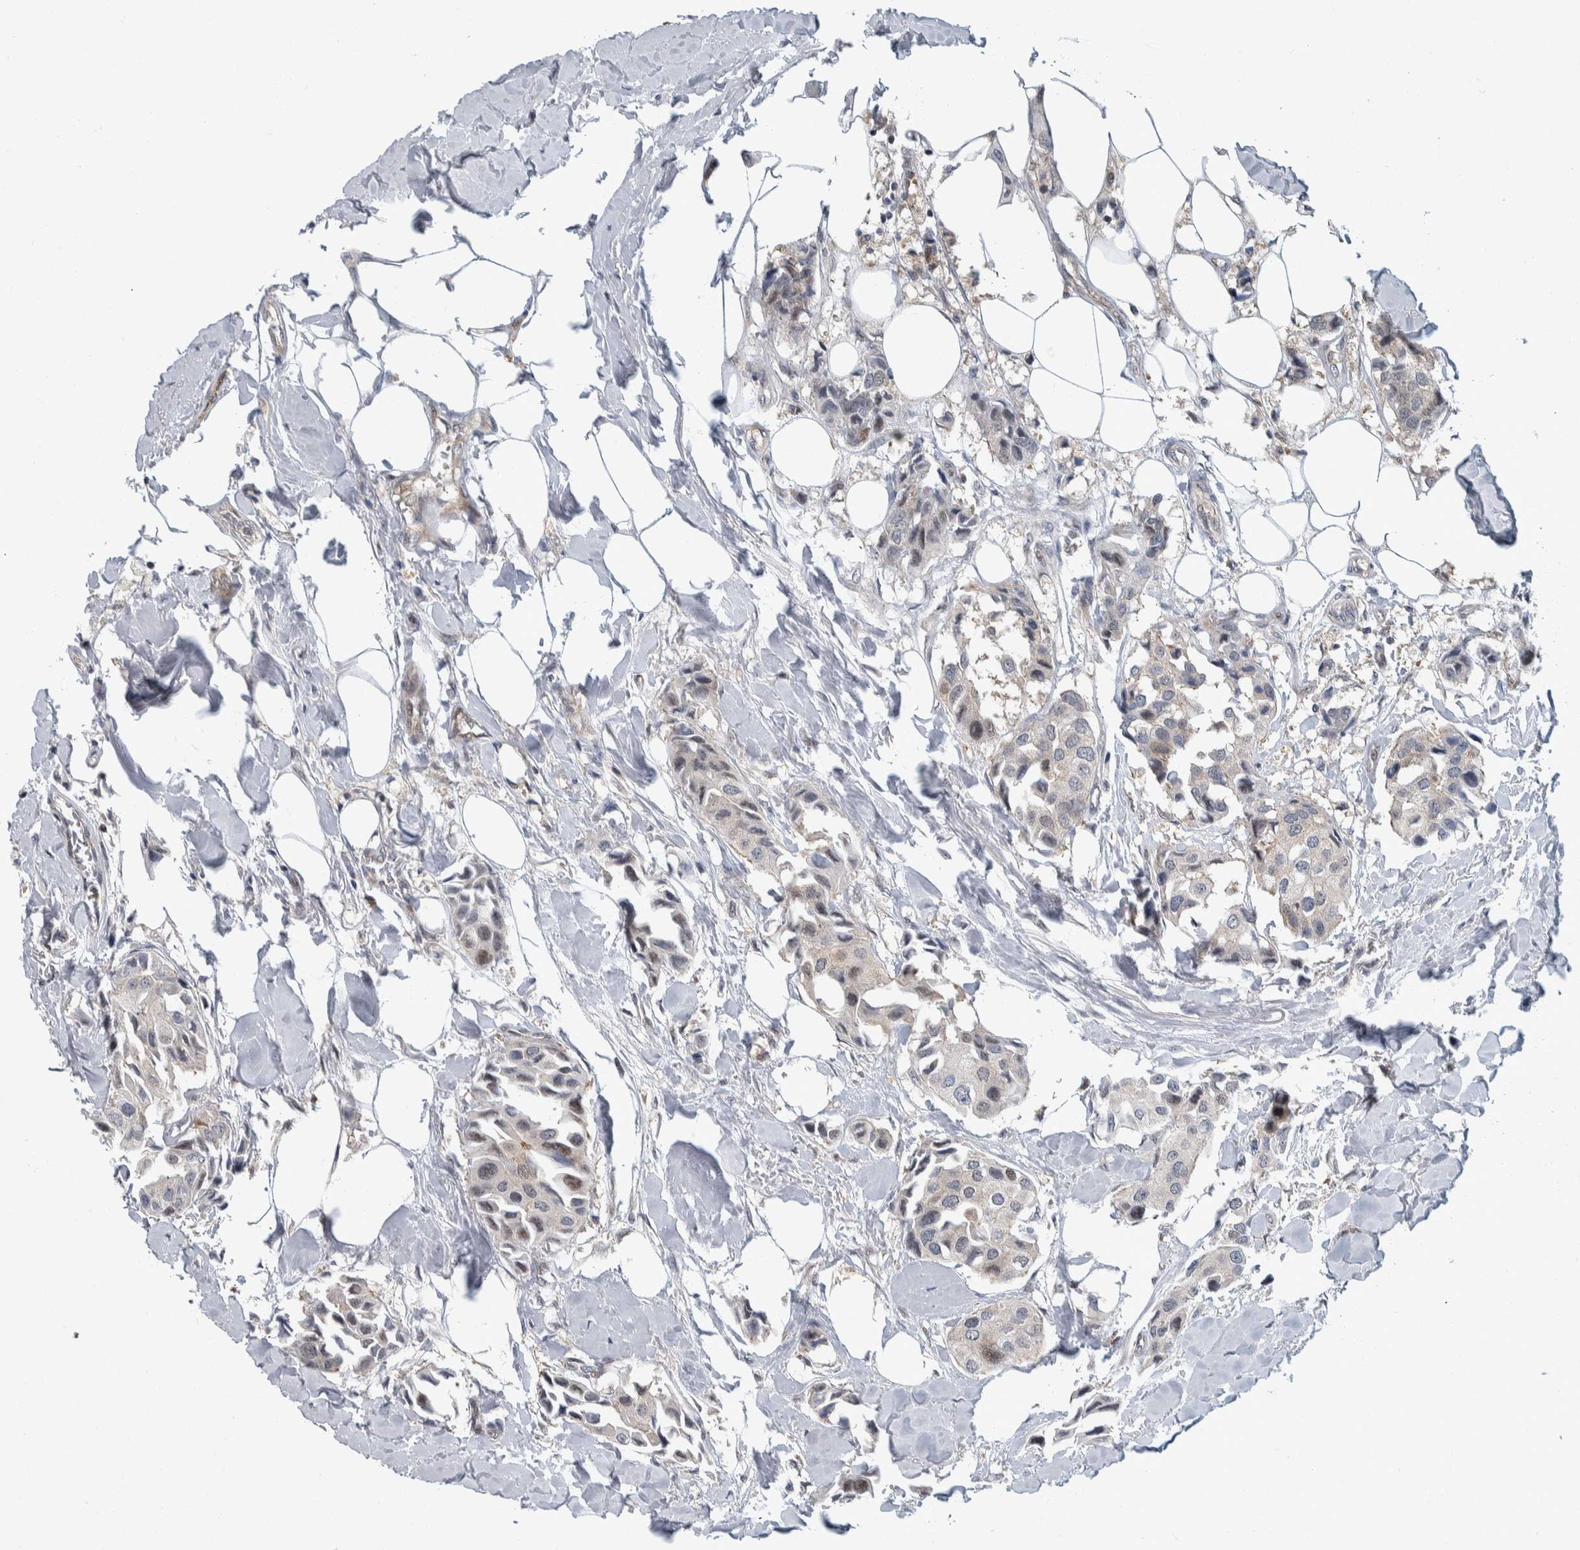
{"staining": {"intensity": "negative", "quantity": "none", "location": "none"}, "tissue": "breast cancer", "cell_type": "Tumor cells", "image_type": "cancer", "snomed": [{"axis": "morphology", "description": "Duct carcinoma"}, {"axis": "topography", "description": "Breast"}], "caption": "The micrograph shows no staining of tumor cells in breast cancer.", "gene": "PTPA", "patient": {"sex": "female", "age": 80}}